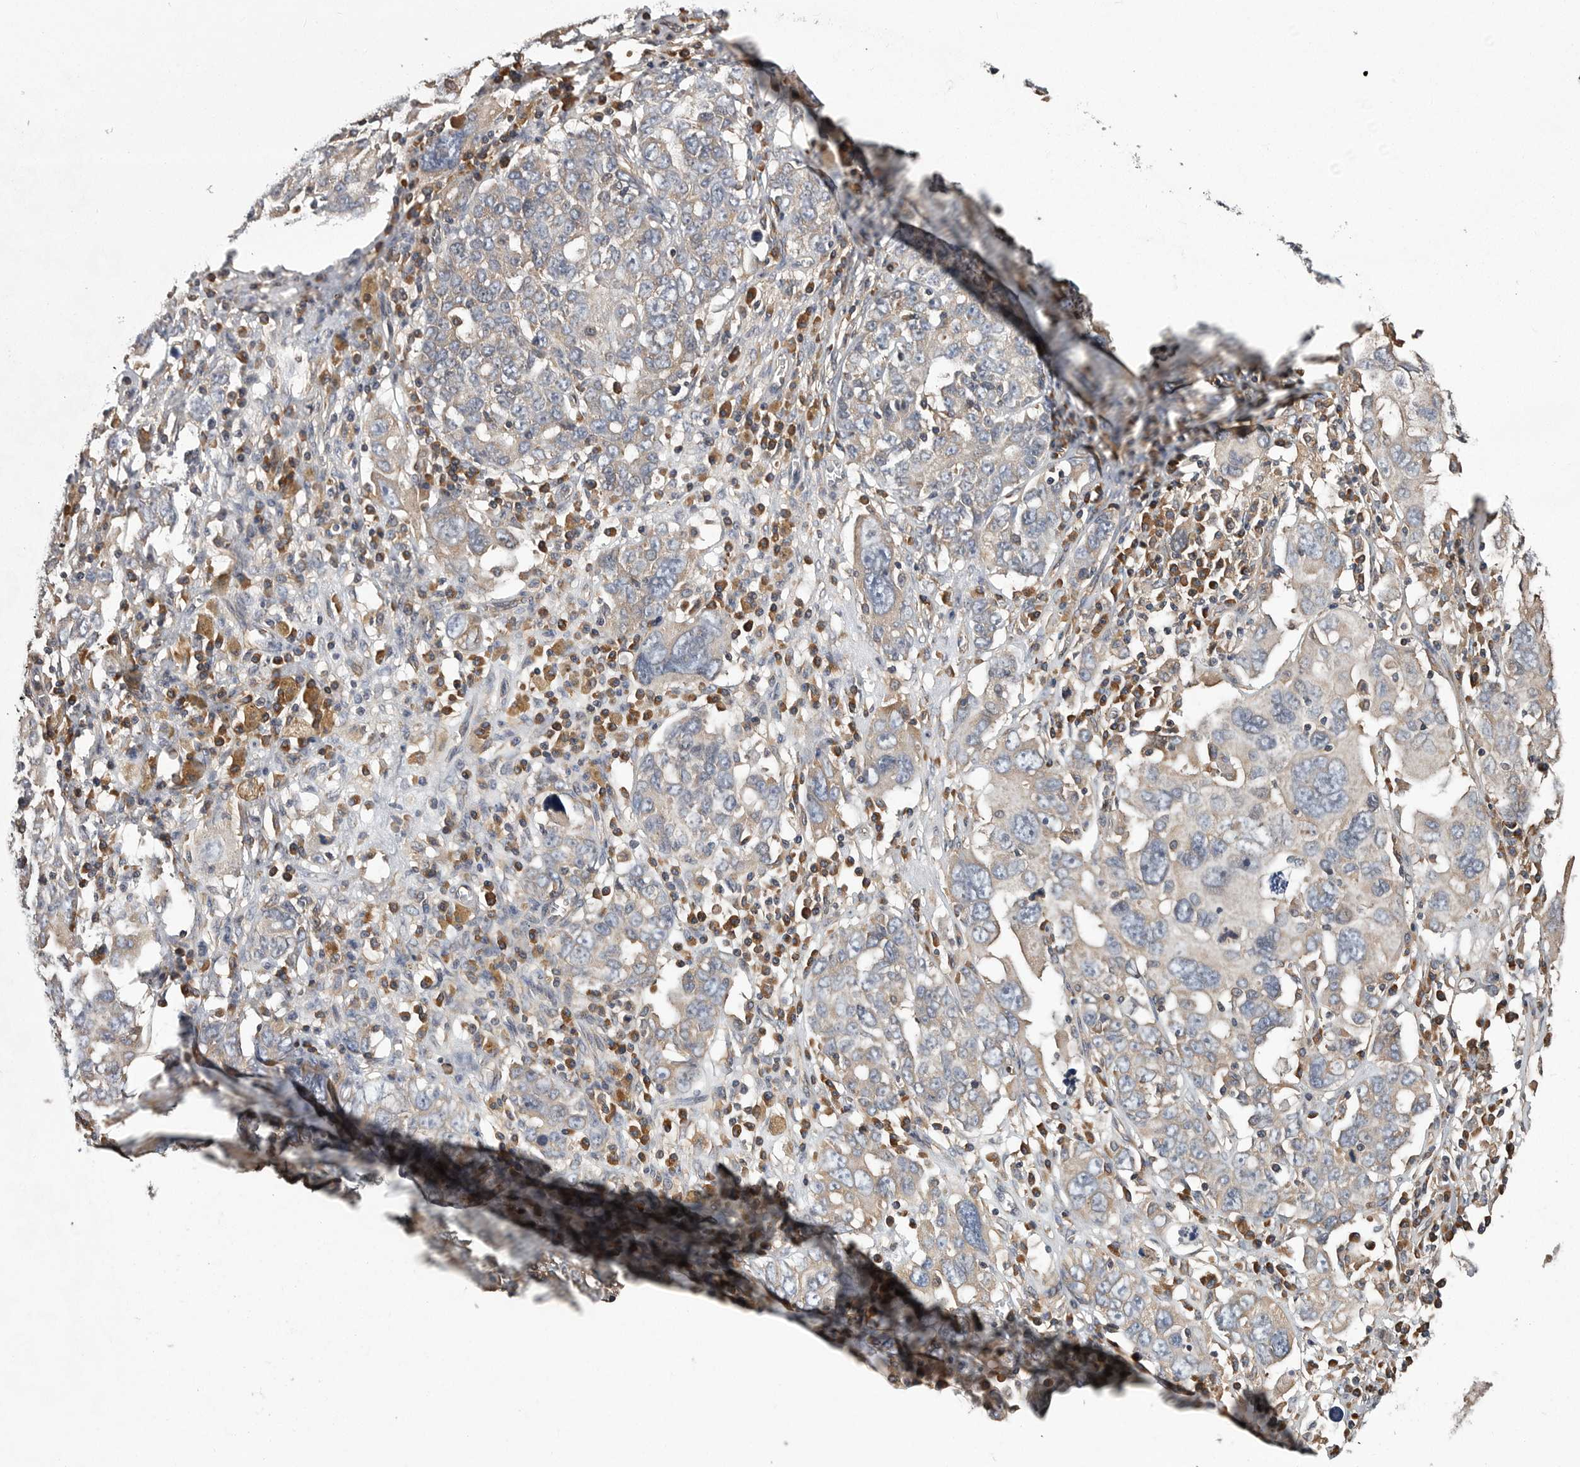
{"staining": {"intensity": "weak", "quantity": "<25%", "location": "cytoplasmic/membranous"}, "tissue": "ovarian cancer", "cell_type": "Tumor cells", "image_type": "cancer", "snomed": [{"axis": "morphology", "description": "Carcinoma, endometroid"}, {"axis": "topography", "description": "Ovary"}], "caption": "High power microscopy image of an IHC image of ovarian cancer (endometroid carcinoma), revealing no significant positivity in tumor cells.", "gene": "OXR1", "patient": {"sex": "female", "age": 62}}